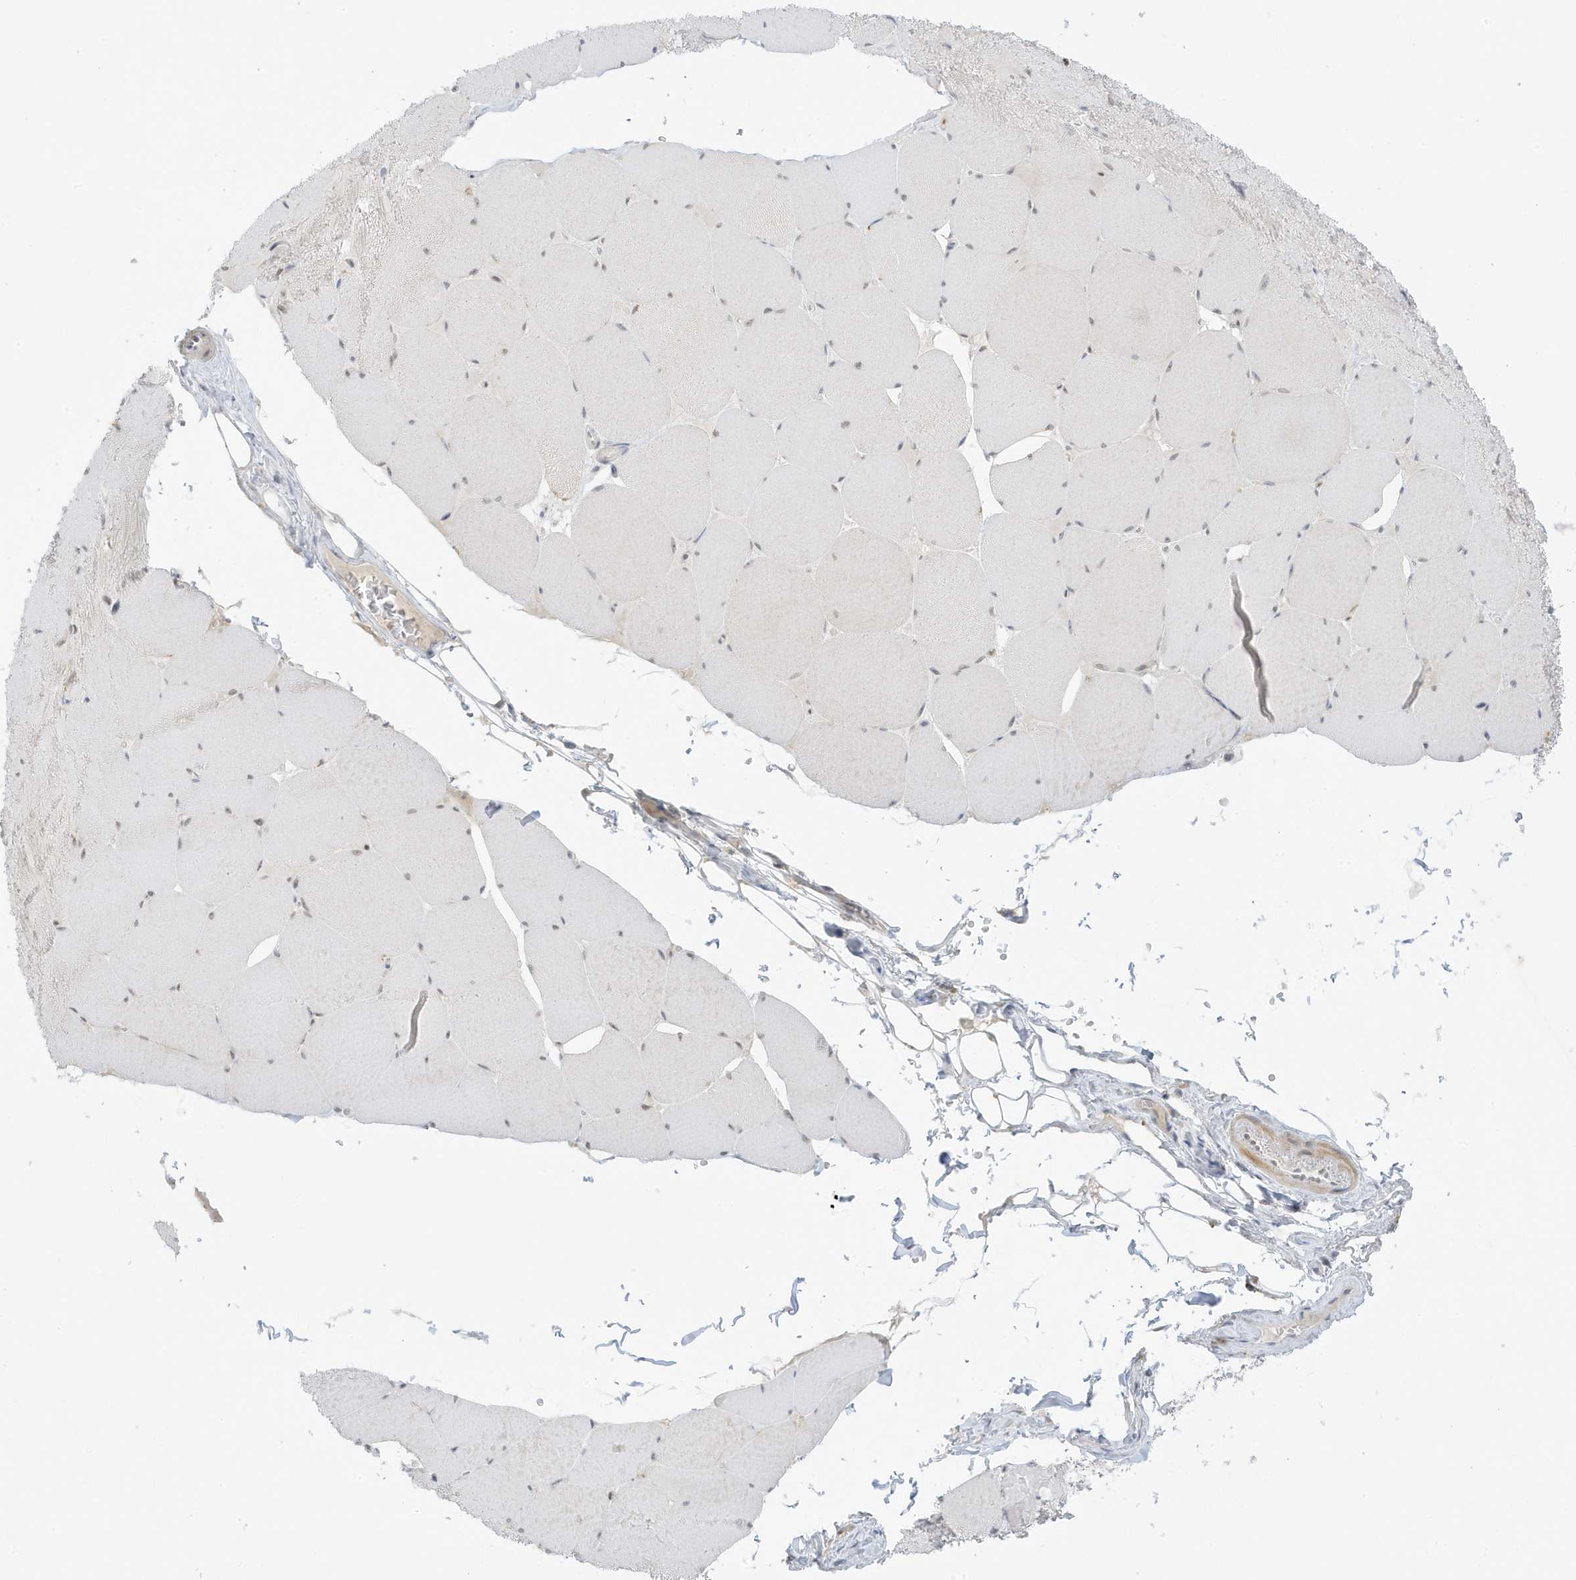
{"staining": {"intensity": "moderate", "quantity": "<25%", "location": "nuclear"}, "tissue": "skeletal muscle", "cell_type": "Myocytes", "image_type": "normal", "snomed": [{"axis": "morphology", "description": "Normal tissue, NOS"}, {"axis": "topography", "description": "Skeletal muscle"}, {"axis": "topography", "description": "Head-Neck"}], "caption": "IHC image of normal skeletal muscle: human skeletal muscle stained using immunohistochemistry demonstrates low levels of moderate protein expression localized specifically in the nuclear of myocytes, appearing as a nuclear brown color.", "gene": "MSL3", "patient": {"sex": "male", "age": 66}}